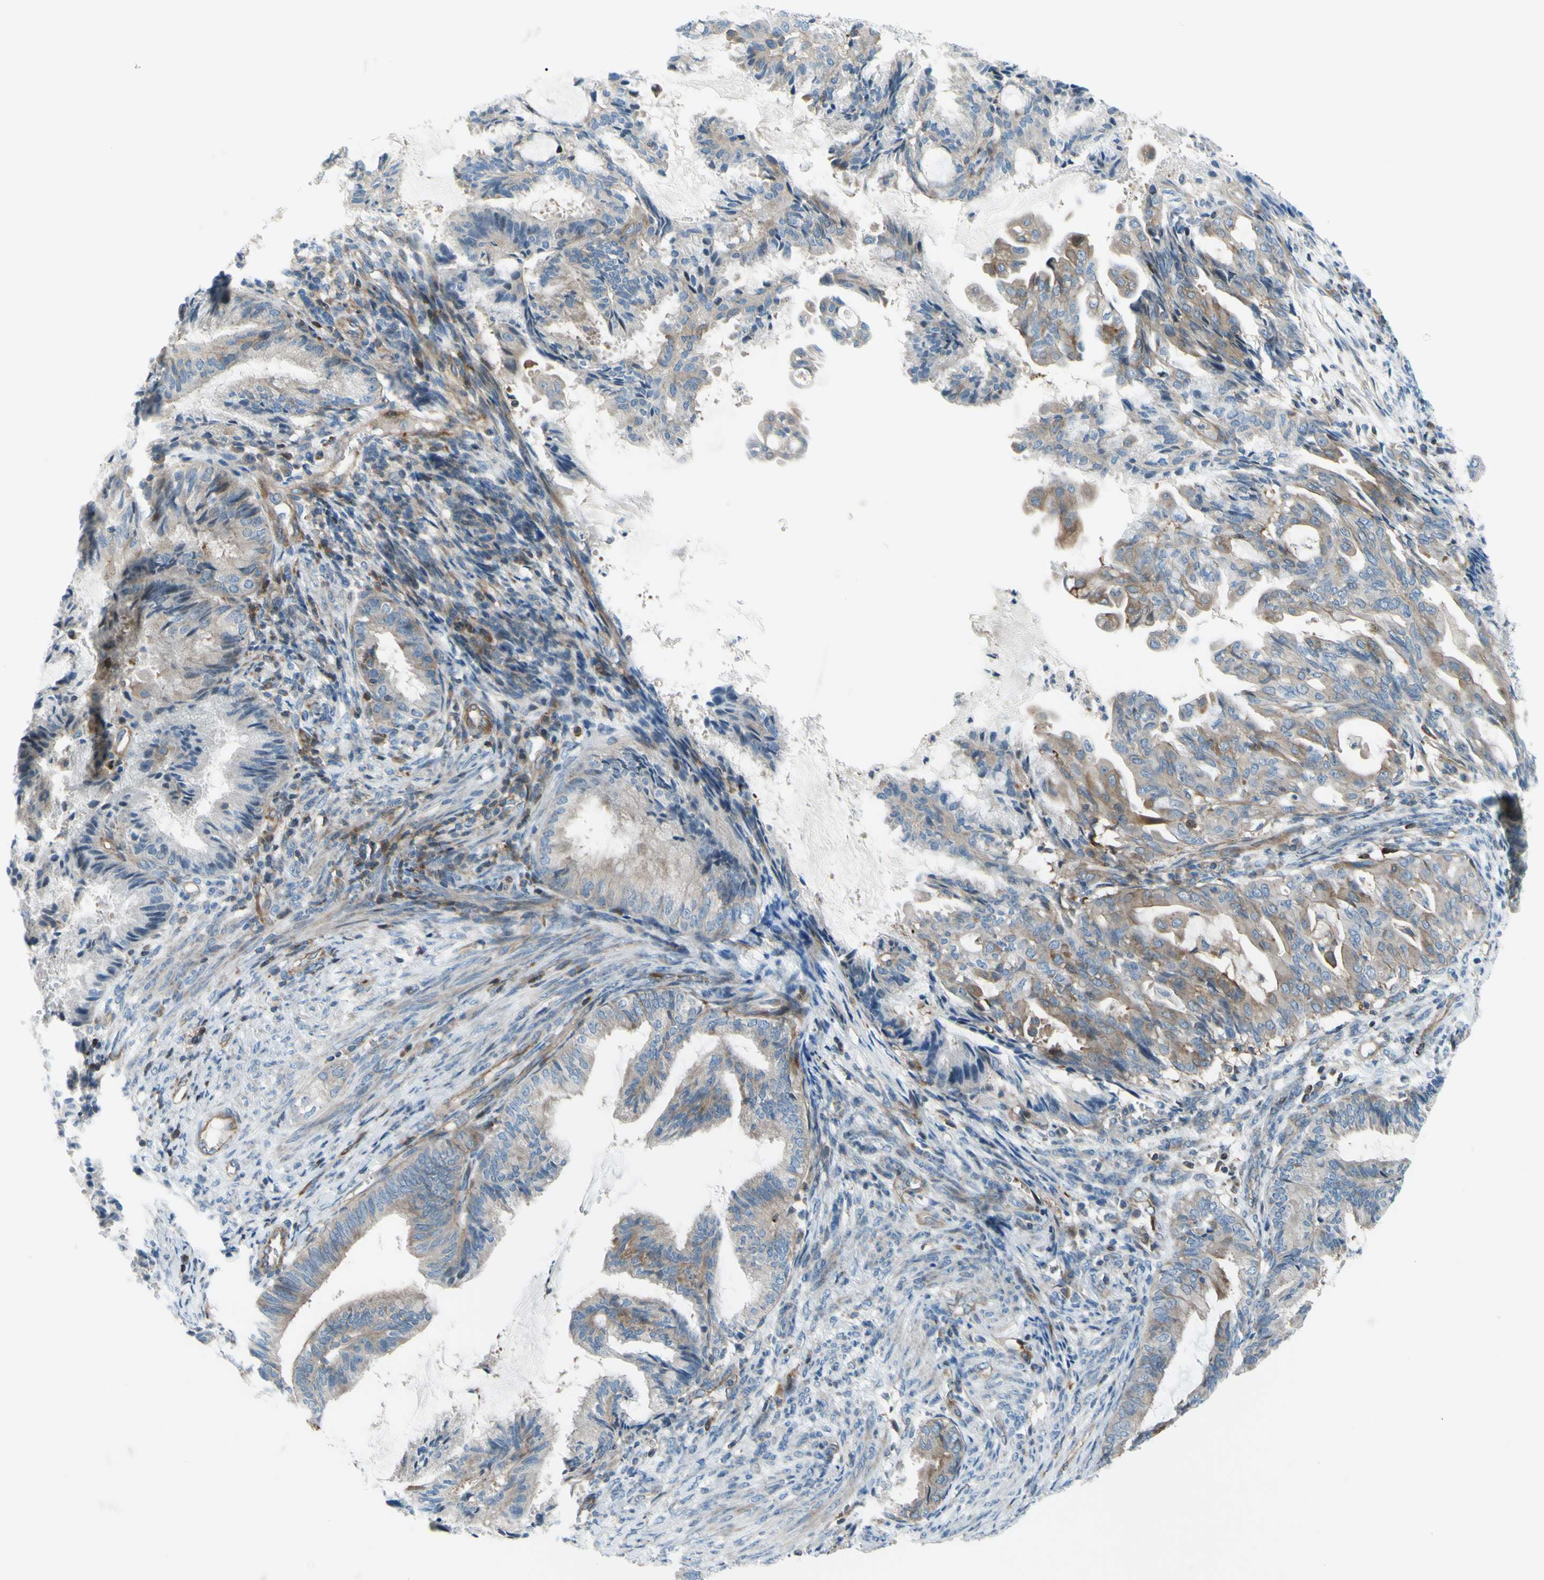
{"staining": {"intensity": "moderate", "quantity": "25%-75%", "location": "cytoplasmic/membranous"}, "tissue": "endometrial cancer", "cell_type": "Tumor cells", "image_type": "cancer", "snomed": [{"axis": "morphology", "description": "Adenocarcinoma, NOS"}, {"axis": "topography", "description": "Endometrium"}], "caption": "Approximately 25%-75% of tumor cells in human endometrial adenocarcinoma reveal moderate cytoplasmic/membranous protein positivity as visualized by brown immunohistochemical staining.", "gene": "PAK2", "patient": {"sex": "female", "age": 86}}